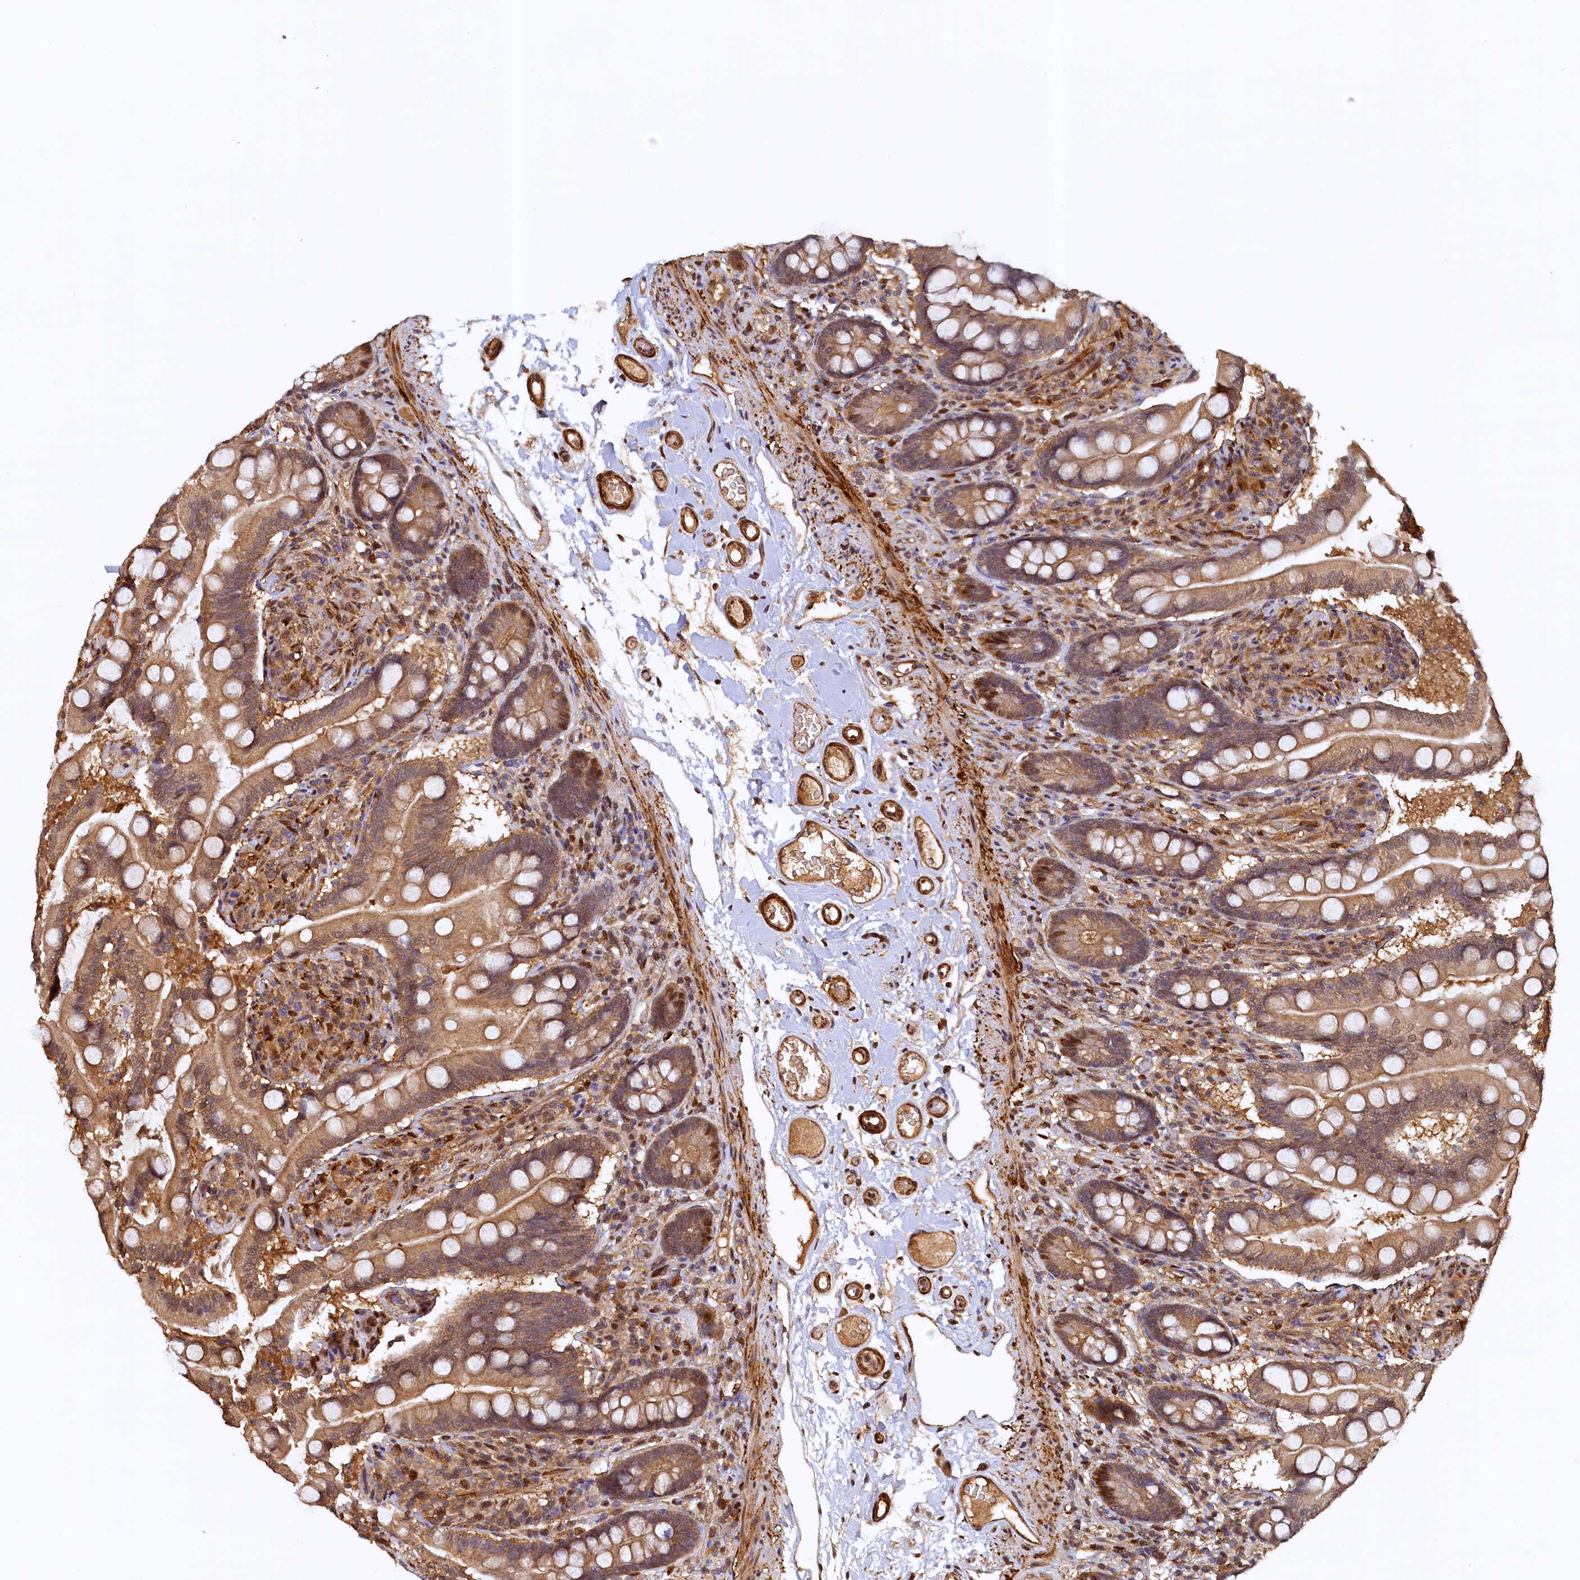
{"staining": {"intensity": "moderate", "quantity": ">75%", "location": "cytoplasmic/membranous,nuclear"}, "tissue": "small intestine", "cell_type": "Glandular cells", "image_type": "normal", "snomed": [{"axis": "morphology", "description": "Normal tissue, NOS"}, {"axis": "topography", "description": "Small intestine"}], "caption": "The immunohistochemical stain shows moderate cytoplasmic/membranous,nuclear expression in glandular cells of unremarkable small intestine.", "gene": "UBL7", "patient": {"sex": "female", "age": 64}}